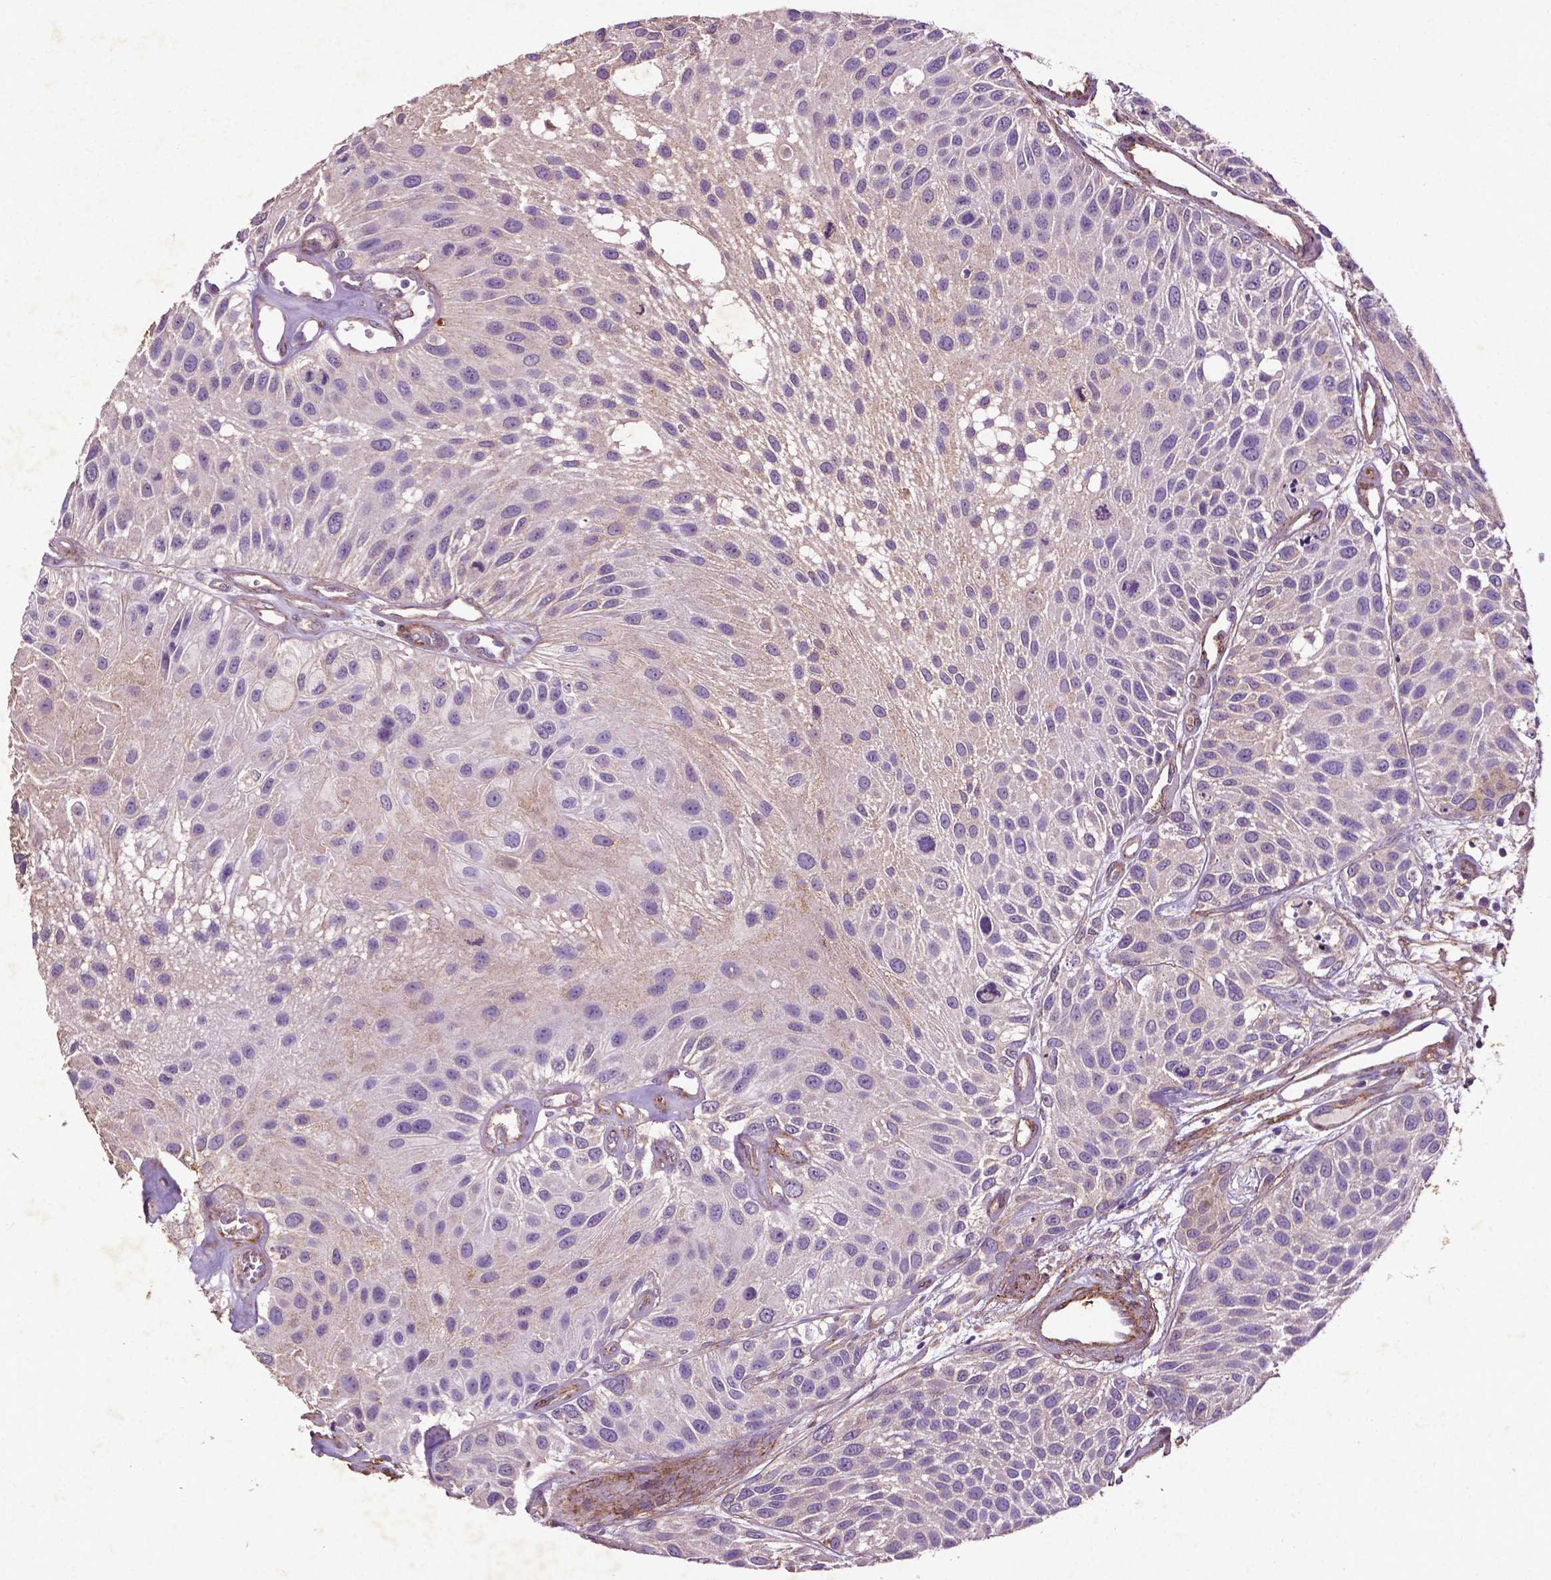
{"staining": {"intensity": "weak", "quantity": "<25%", "location": "cytoplasmic/membranous"}, "tissue": "urothelial cancer", "cell_type": "Tumor cells", "image_type": "cancer", "snomed": [{"axis": "morphology", "description": "Urothelial carcinoma, Low grade"}, {"axis": "topography", "description": "Urinary bladder"}], "caption": "IHC photomicrograph of neoplastic tissue: urothelial cancer stained with DAB (3,3'-diaminobenzidine) displays no significant protein staining in tumor cells. The staining is performed using DAB (3,3'-diaminobenzidine) brown chromogen with nuclei counter-stained in using hematoxylin.", "gene": "RRAS", "patient": {"sex": "female", "age": 87}}